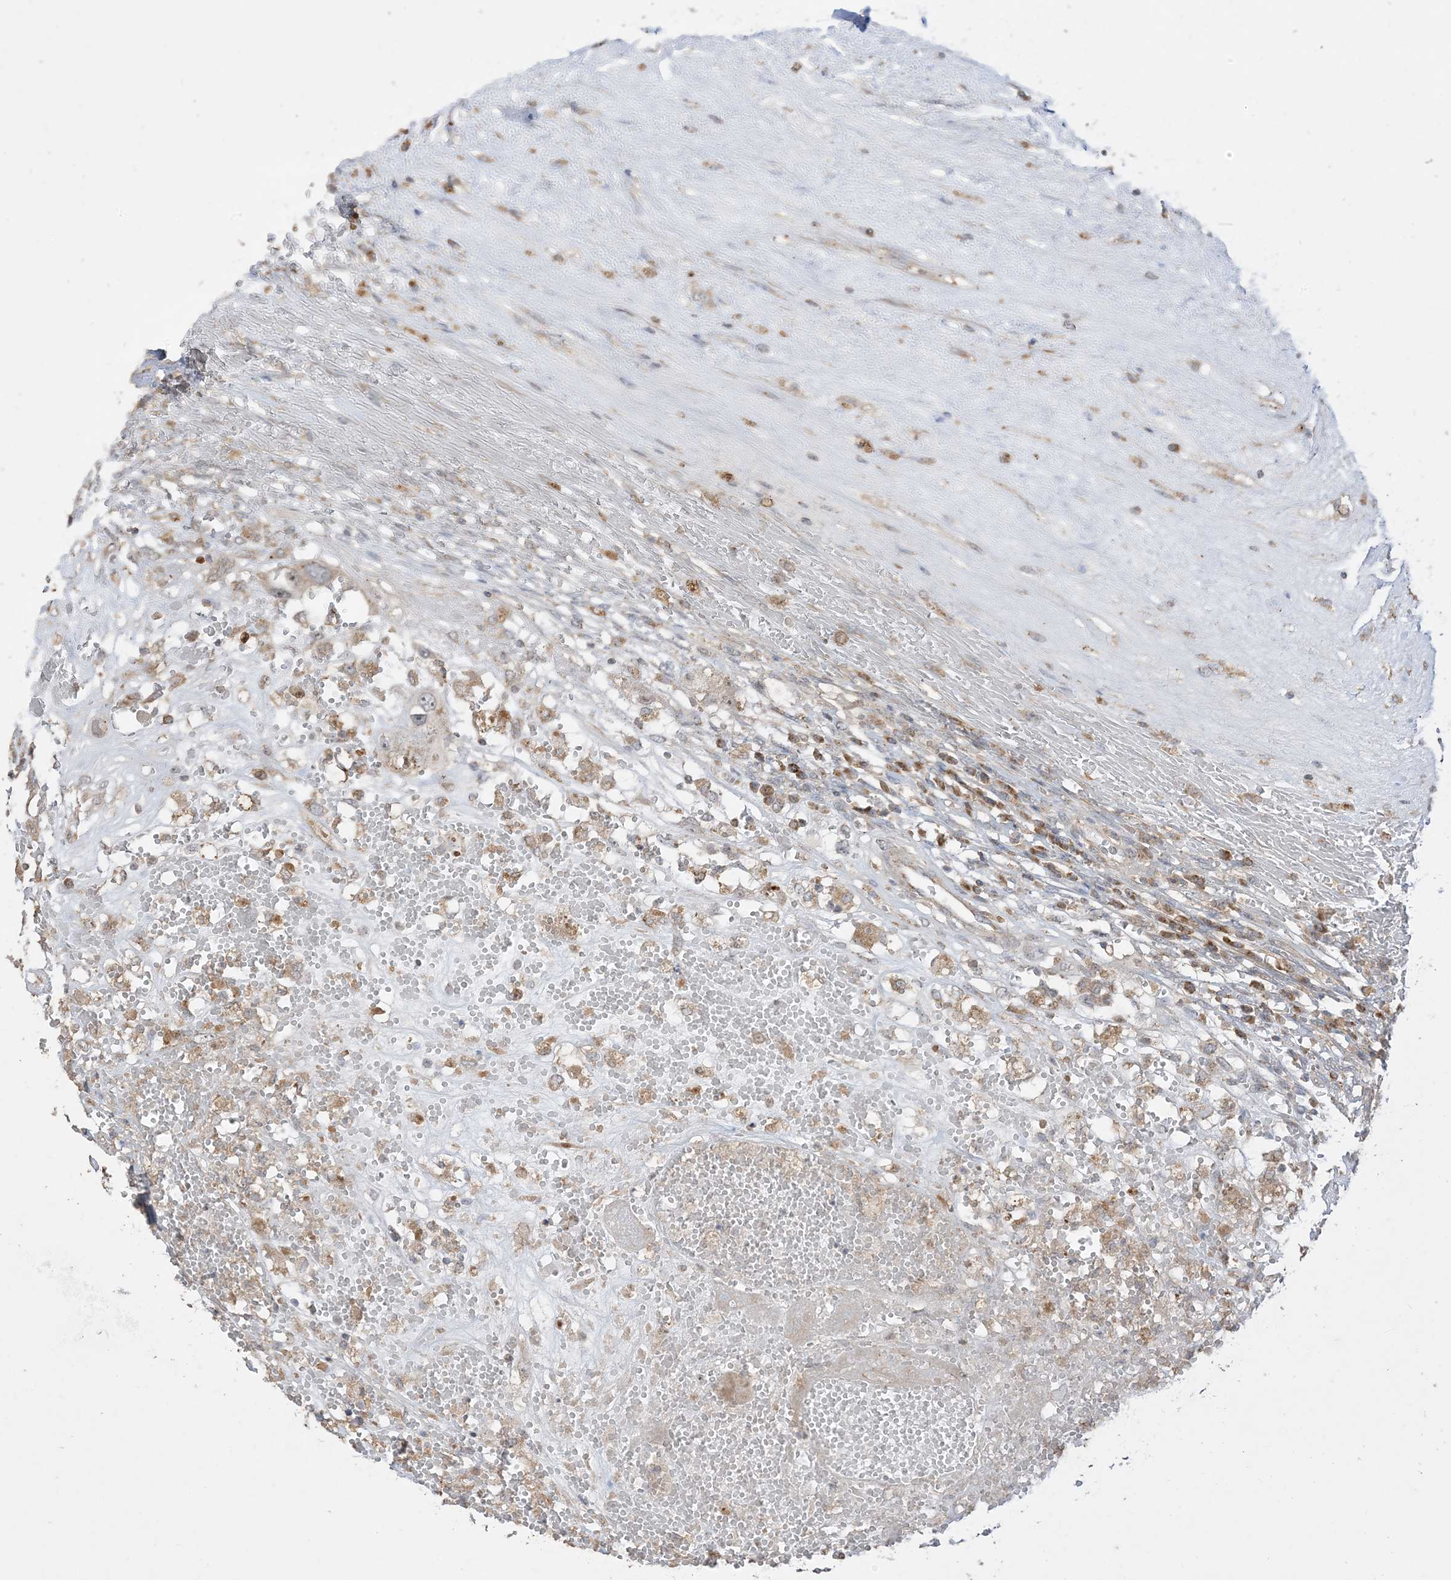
{"staining": {"intensity": "moderate", "quantity": ">75%", "location": "cytoplasmic/membranous,nuclear"}, "tissue": "testis cancer", "cell_type": "Tumor cells", "image_type": "cancer", "snomed": [{"axis": "morphology", "description": "Carcinoma, Embryonal, NOS"}, {"axis": "topography", "description": "Testis"}], "caption": "There is medium levels of moderate cytoplasmic/membranous and nuclear expression in tumor cells of testis cancer, as demonstrated by immunohistochemical staining (brown color).", "gene": "SIRT3", "patient": {"sex": "male", "age": 26}}